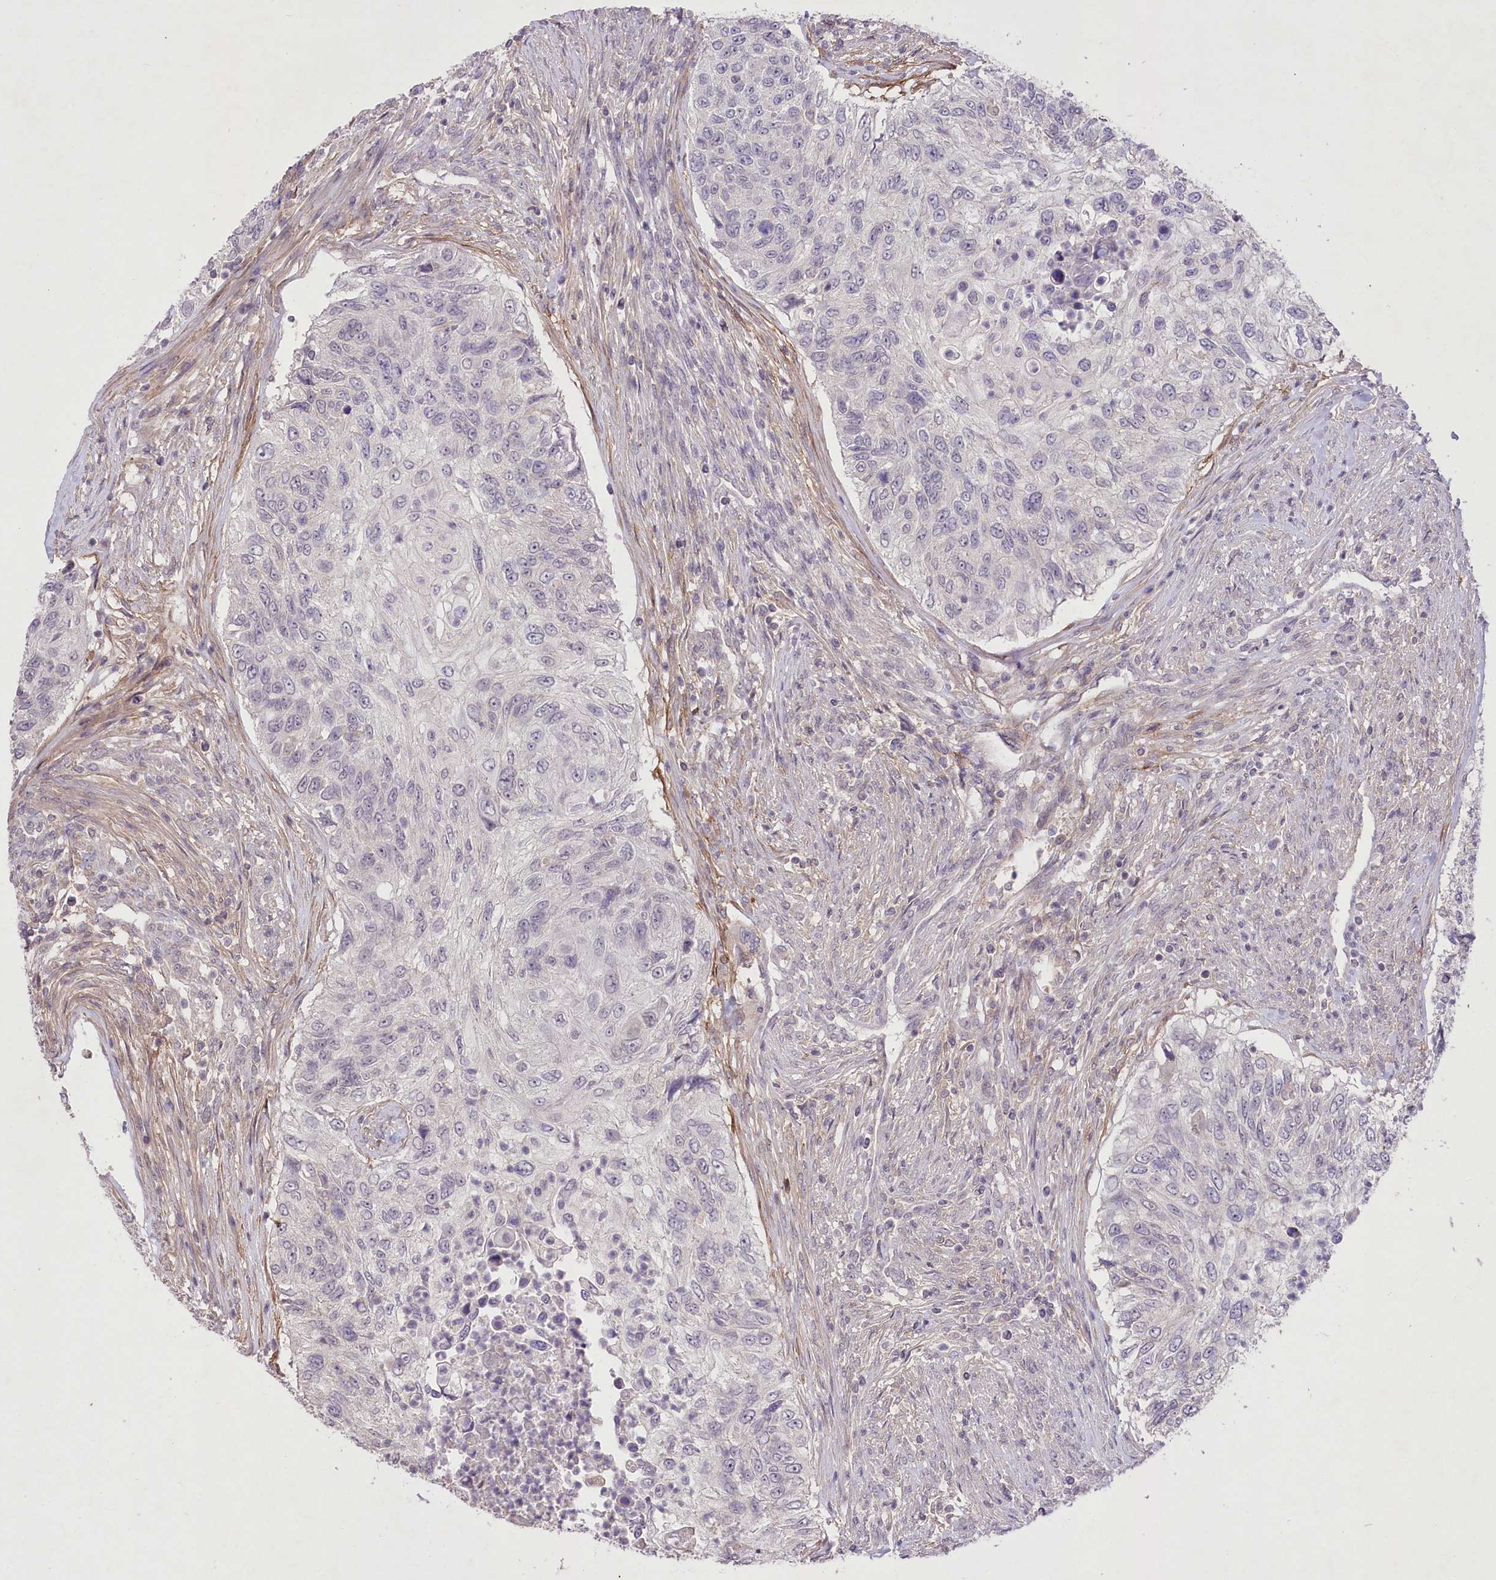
{"staining": {"intensity": "negative", "quantity": "none", "location": "none"}, "tissue": "urothelial cancer", "cell_type": "Tumor cells", "image_type": "cancer", "snomed": [{"axis": "morphology", "description": "Urothelial carcinoma, High grade"}, {"axis": "topography", "description": "Urinary bladder"}], "caption": "Image shows no significant protein staining in tumor cells of high-grade urothelial carcinoma.", "gene": "ENPP1", "patient": {"sex": "female", "age": 60}}